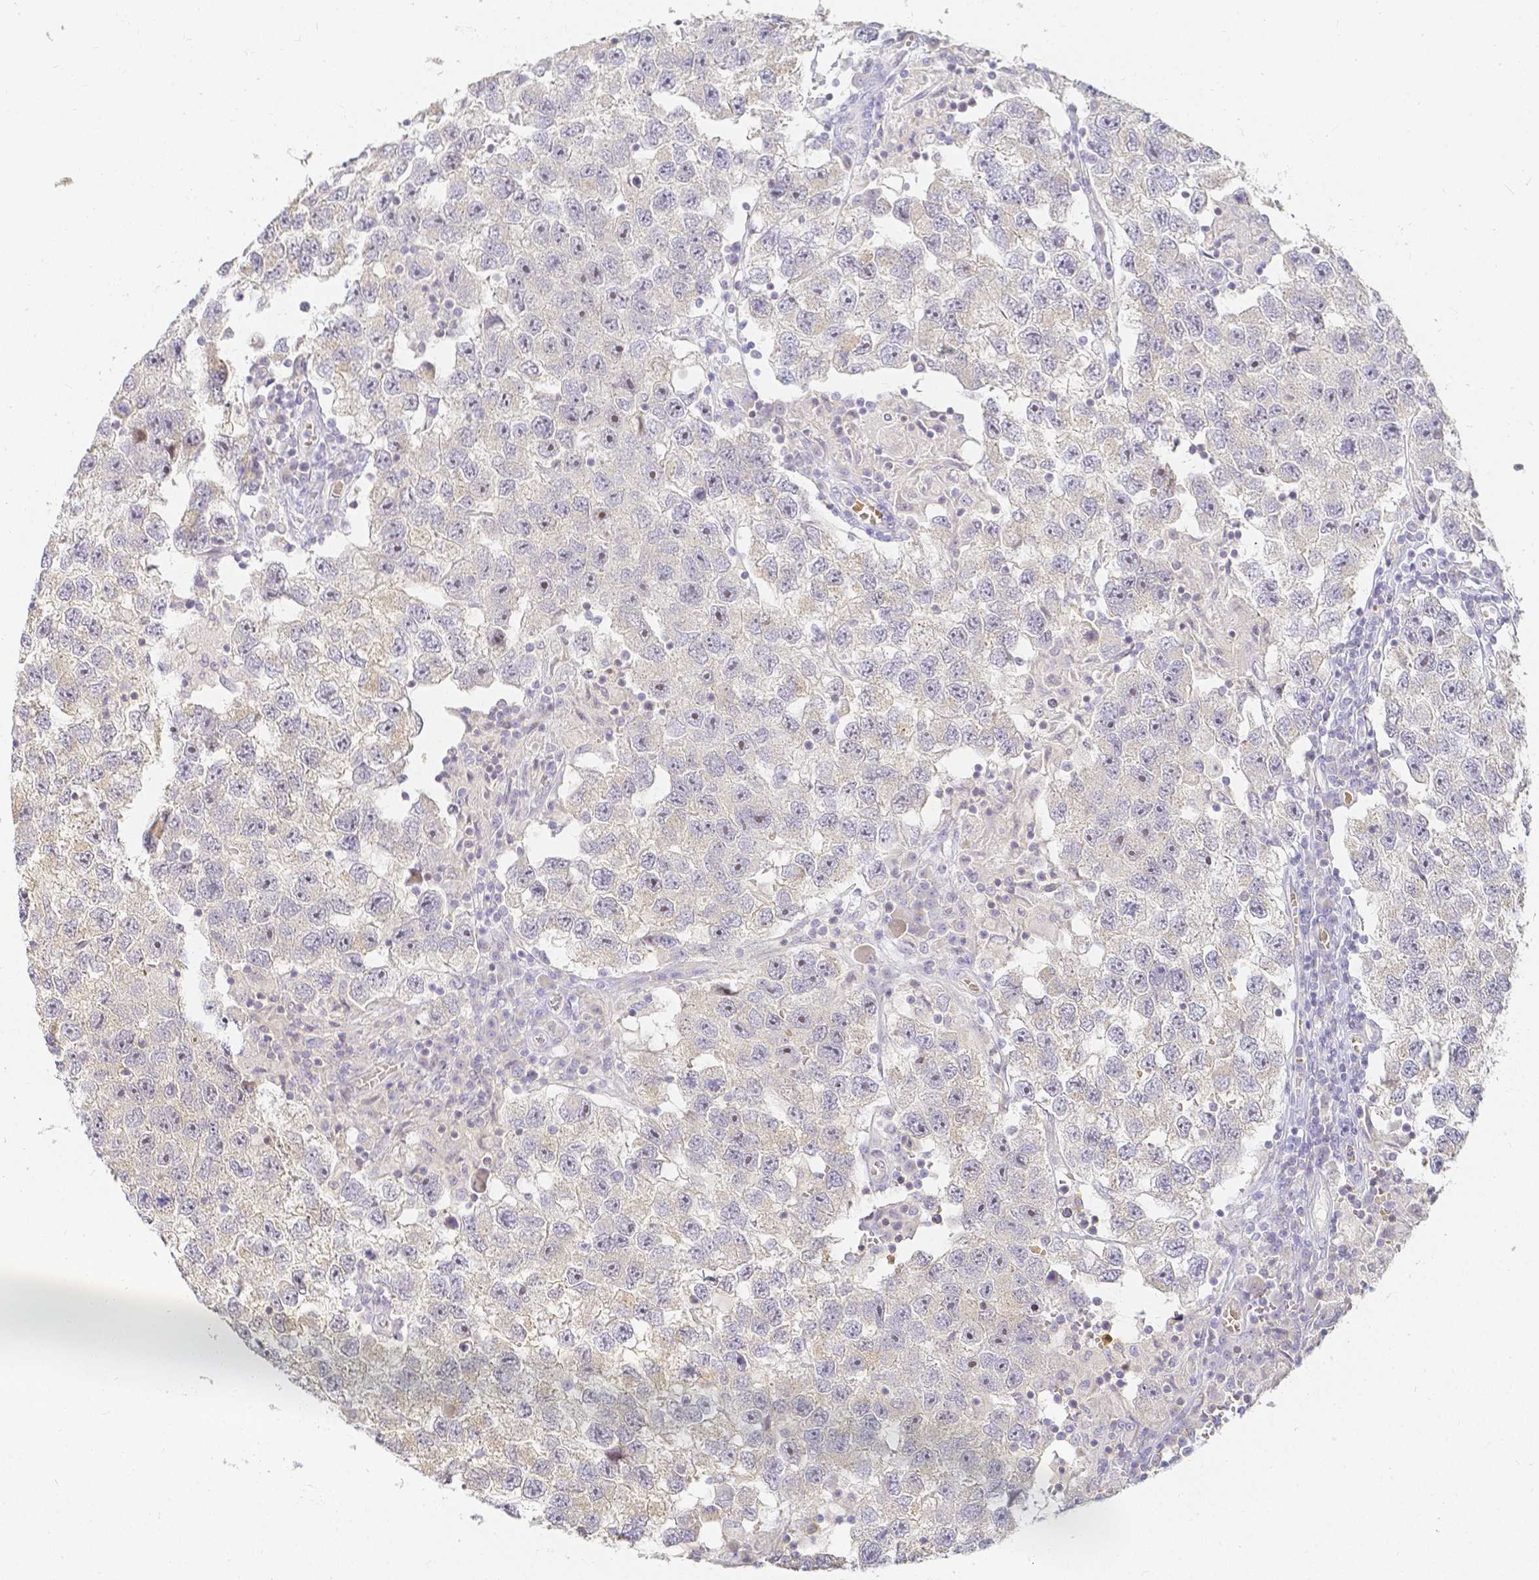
{"staining": {"intensity": "negative", "quantity": "none", "location": "none"}, "tissue": "testis cancer", "cell_type": "Tumor cells", "image_type": "cancer", "snomed": [{"axis": "morphology", "description": "Seminoma, NOS"}, {"axis": "topography", "description": "Testis"}], "caption": "This is a image of immunohistochemistry (IHC) staining of testis seminoma, which shows no expression in tumor cells.", "gene": "KCNH1", "patient": {"sex": "male", "age": 26}}